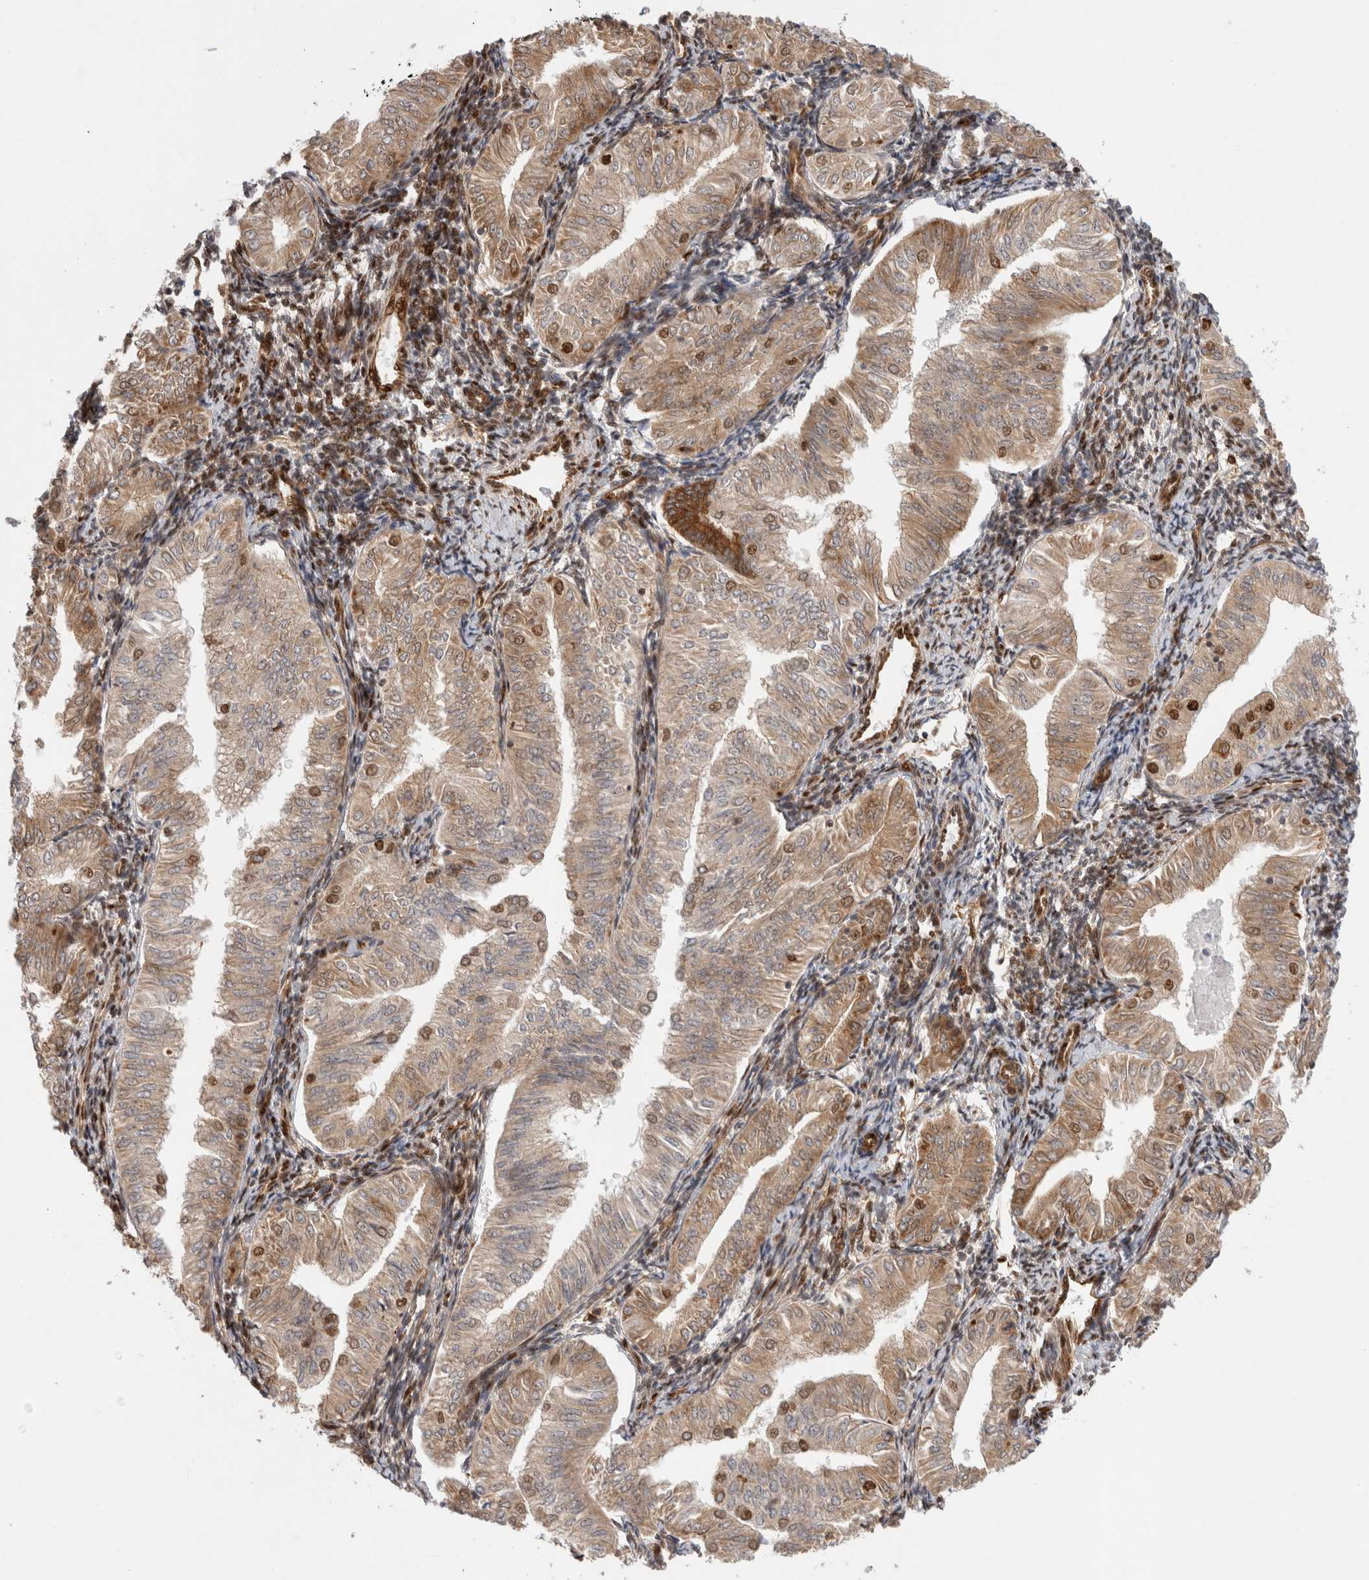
{"staining": {"intensity": "moderate", "quantity": ">75%", "location": "cytoplasmic/membranous,nuclear"}, "tissue": "endometrial cancer", "cell_type": "Tumor cells", "image_type": "cancer", "snomed": [{"axis": "morphology", "description": "Normal tissue, NOS"}, {"axis": "morphology", "description": "Adenocarcinoma, NOS"}, {"axis": "topography", "description": "Endometrium"}], "caption": "Endometrial cancer (adenocarcinoma) tissue demonstrates moderate cytoplasmic/membranous and nuclear staining in about >75% of tumor cells, visualized by immunohistochemistry.", "gene": "TCF4", "patient": {"sex": "female", "age": 53}}